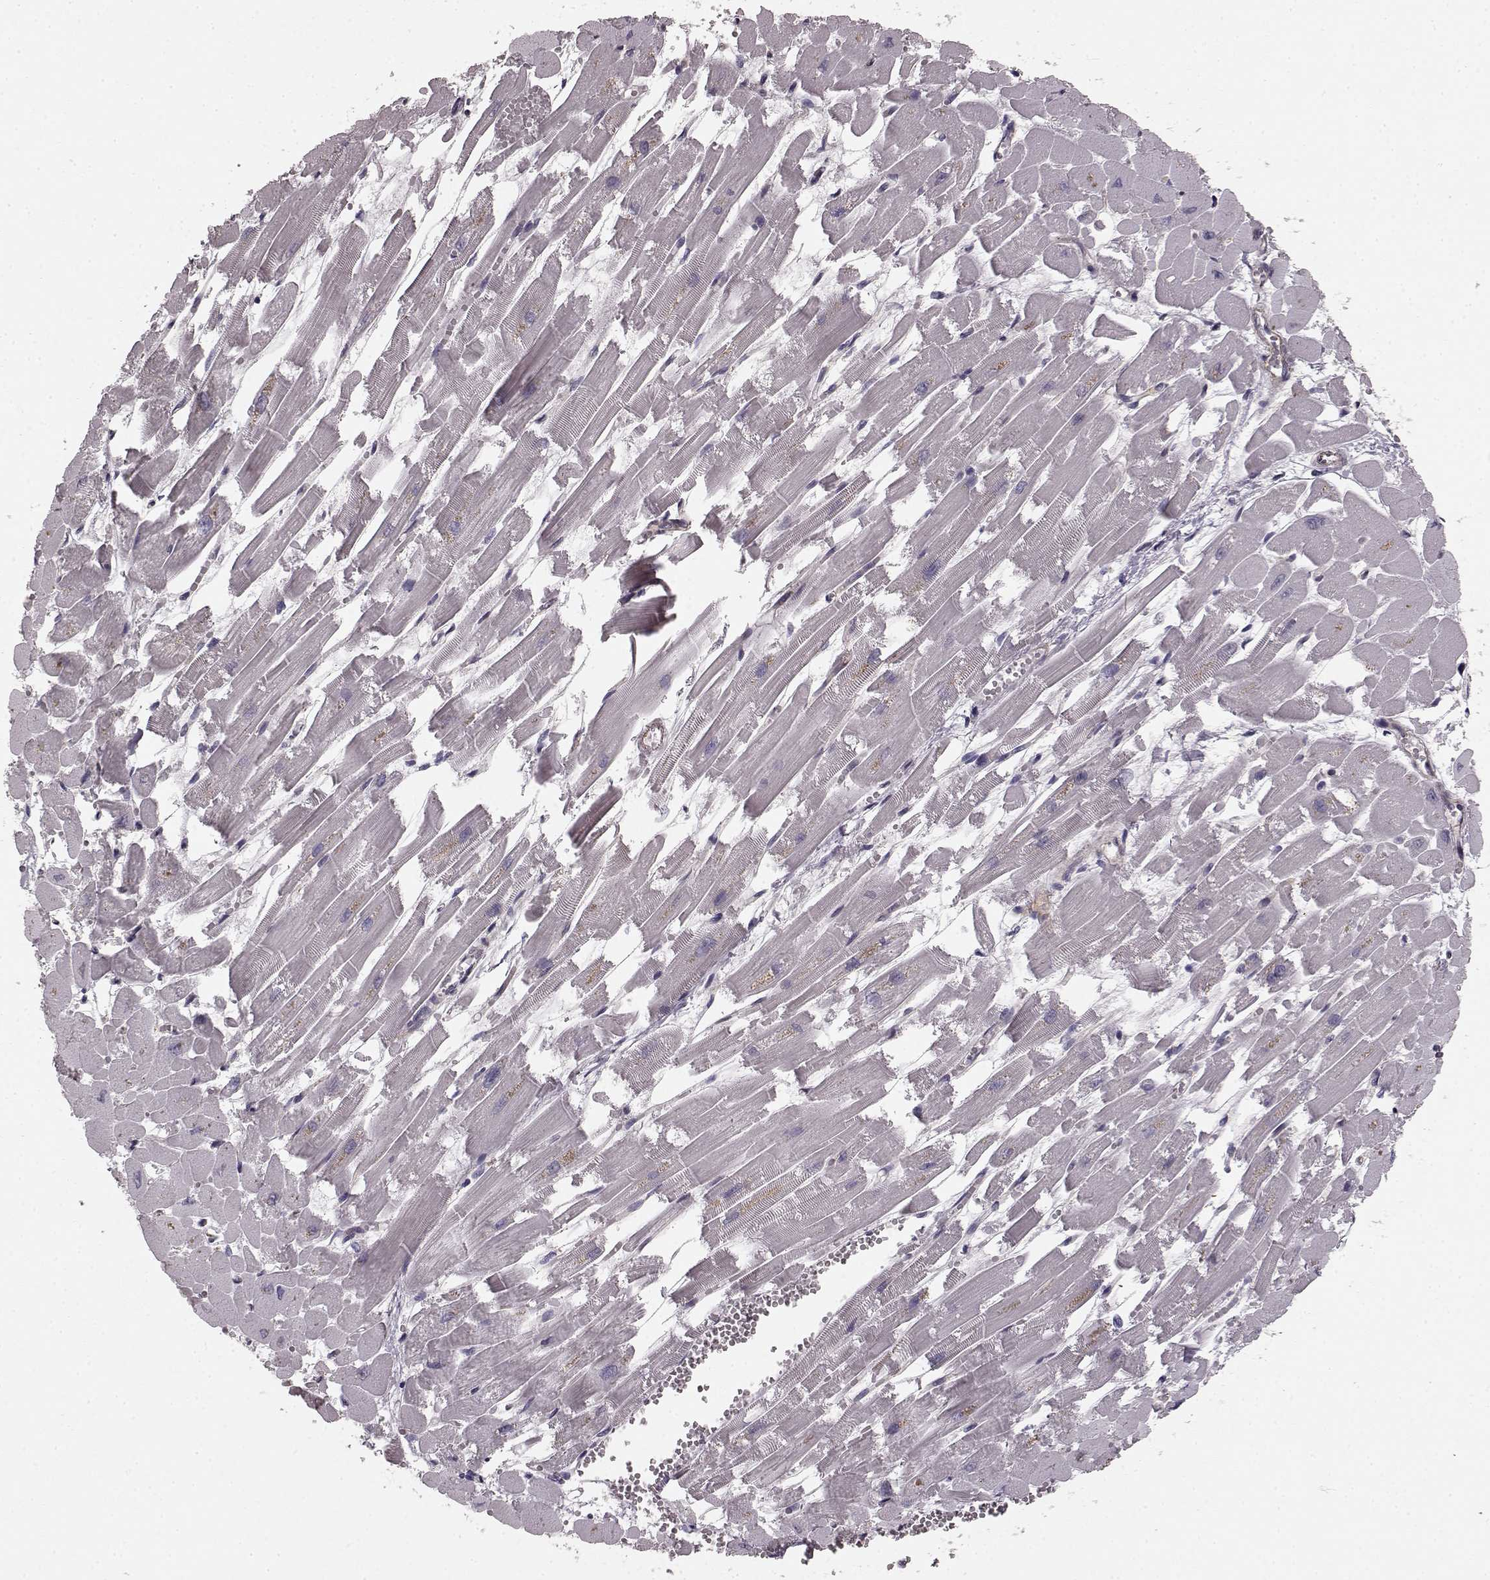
{"staining": {"intensity": "negative", "quantity": "none", "location": "none"}, "tissue": "heart muscle", "cell_type": "Cardiomyocytes", "image_type": "normal", "snomed": [{"axis": "morphology", "description": "Normal tissue, NOS"}, {"axis": "topography", "description": "Heart"}], "caption": "Immunohistochemistry histopathology image of unremarkable human heart muscle stained for a protein (brown), which shows no staining in cardiomyocytes.", "gene": "SLC22A18", "patient": {"sex": "female", "age": 52}}